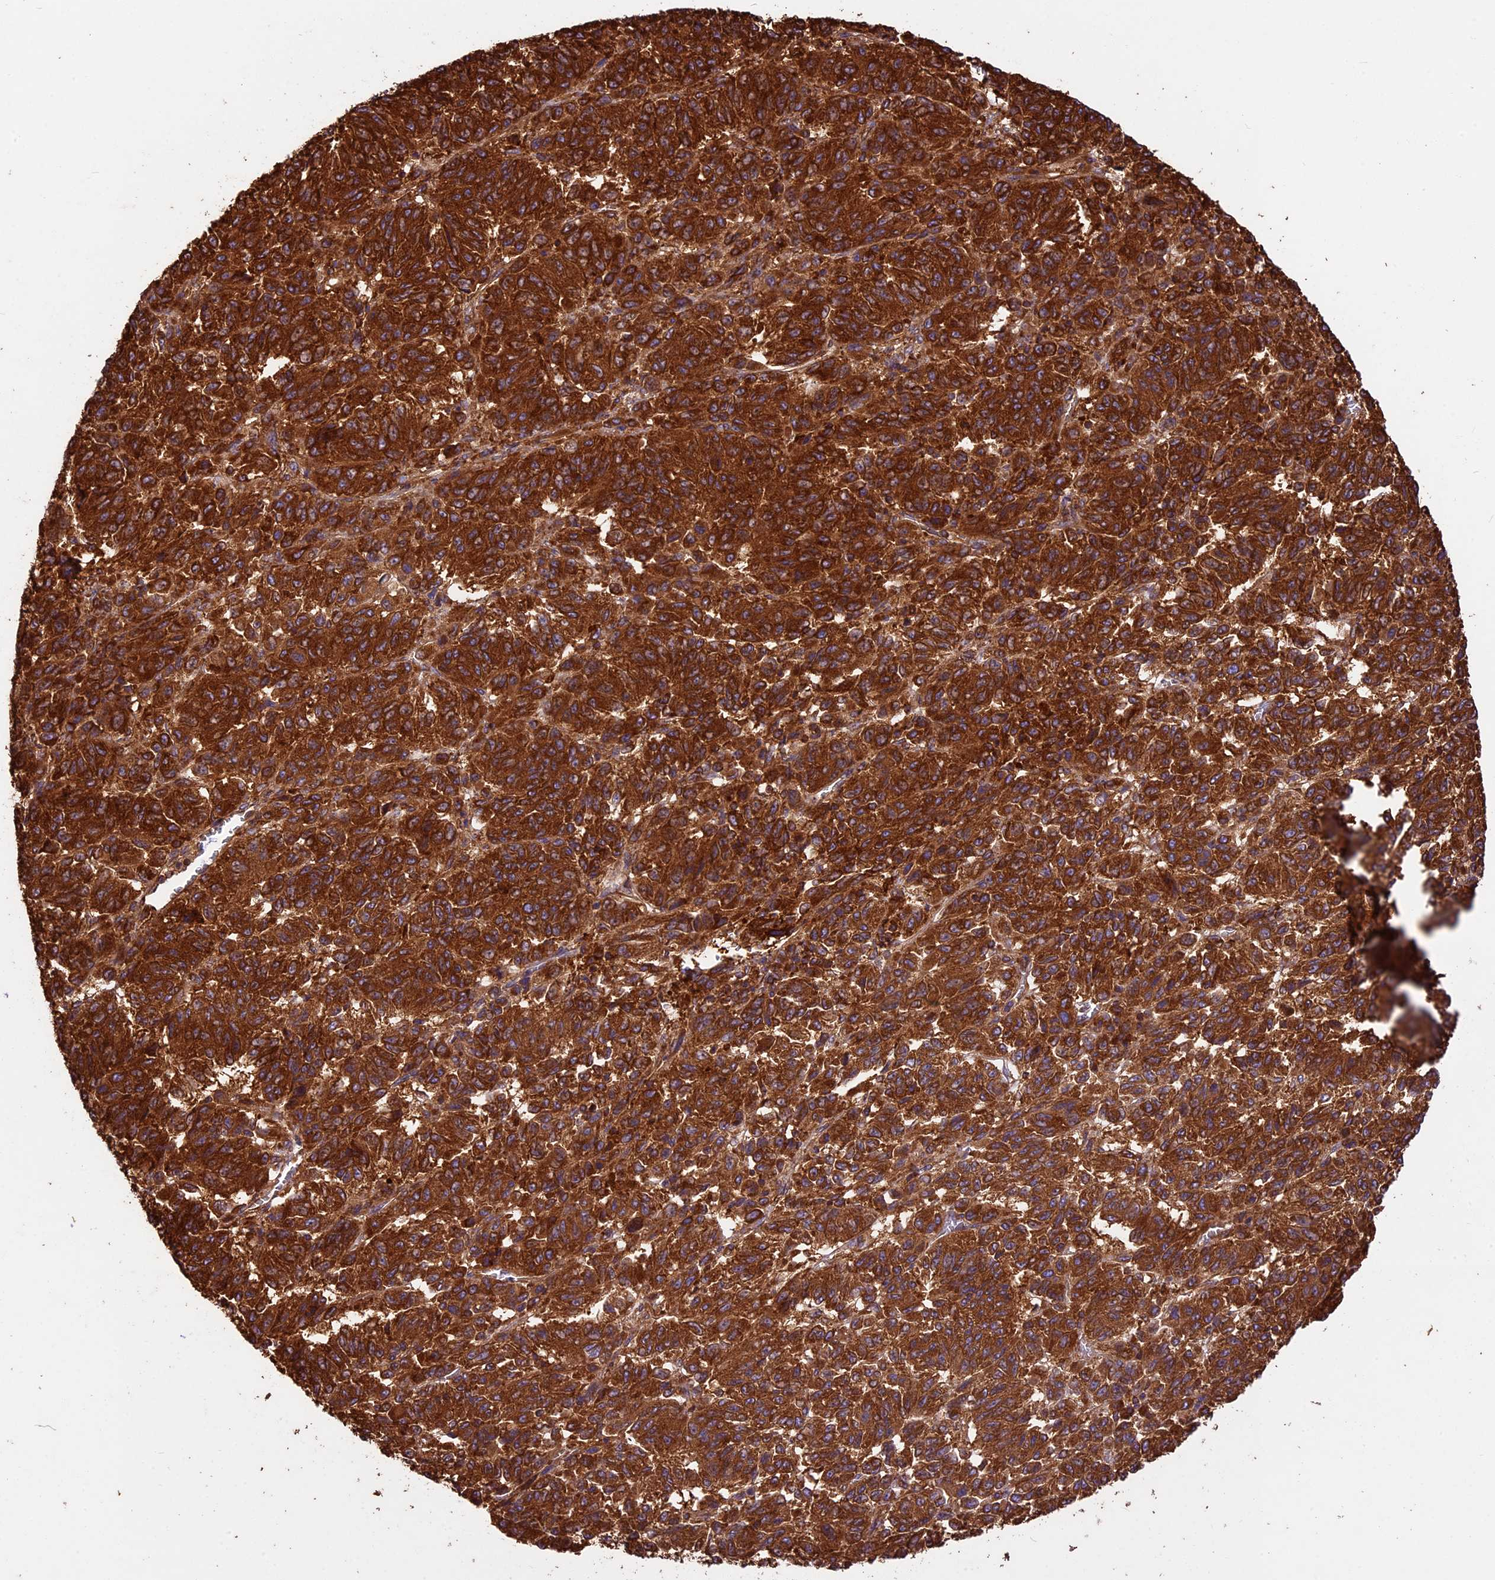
{"staining": {"intensity": "strong", "quantity": ">75%", "location": "cytoplasmic/membranous"}, "tissue": "melanoma", "cell_type": "Tumor cells", "image_type": "cancer", "snomed": [{"axis": "morphology", "description": "Malignant melanoma, Metastatic site"}, {"axis": "topography", "description": "Lung"}], "caption": "A micrograph showing strong cytoplasmic/membranous staining in approximately >75% of tumor cells in melanoma, as visualized by brown immunohistochemical staining.", "gene": "KARS1", "patient": {"sex": "male", "age": 64}}